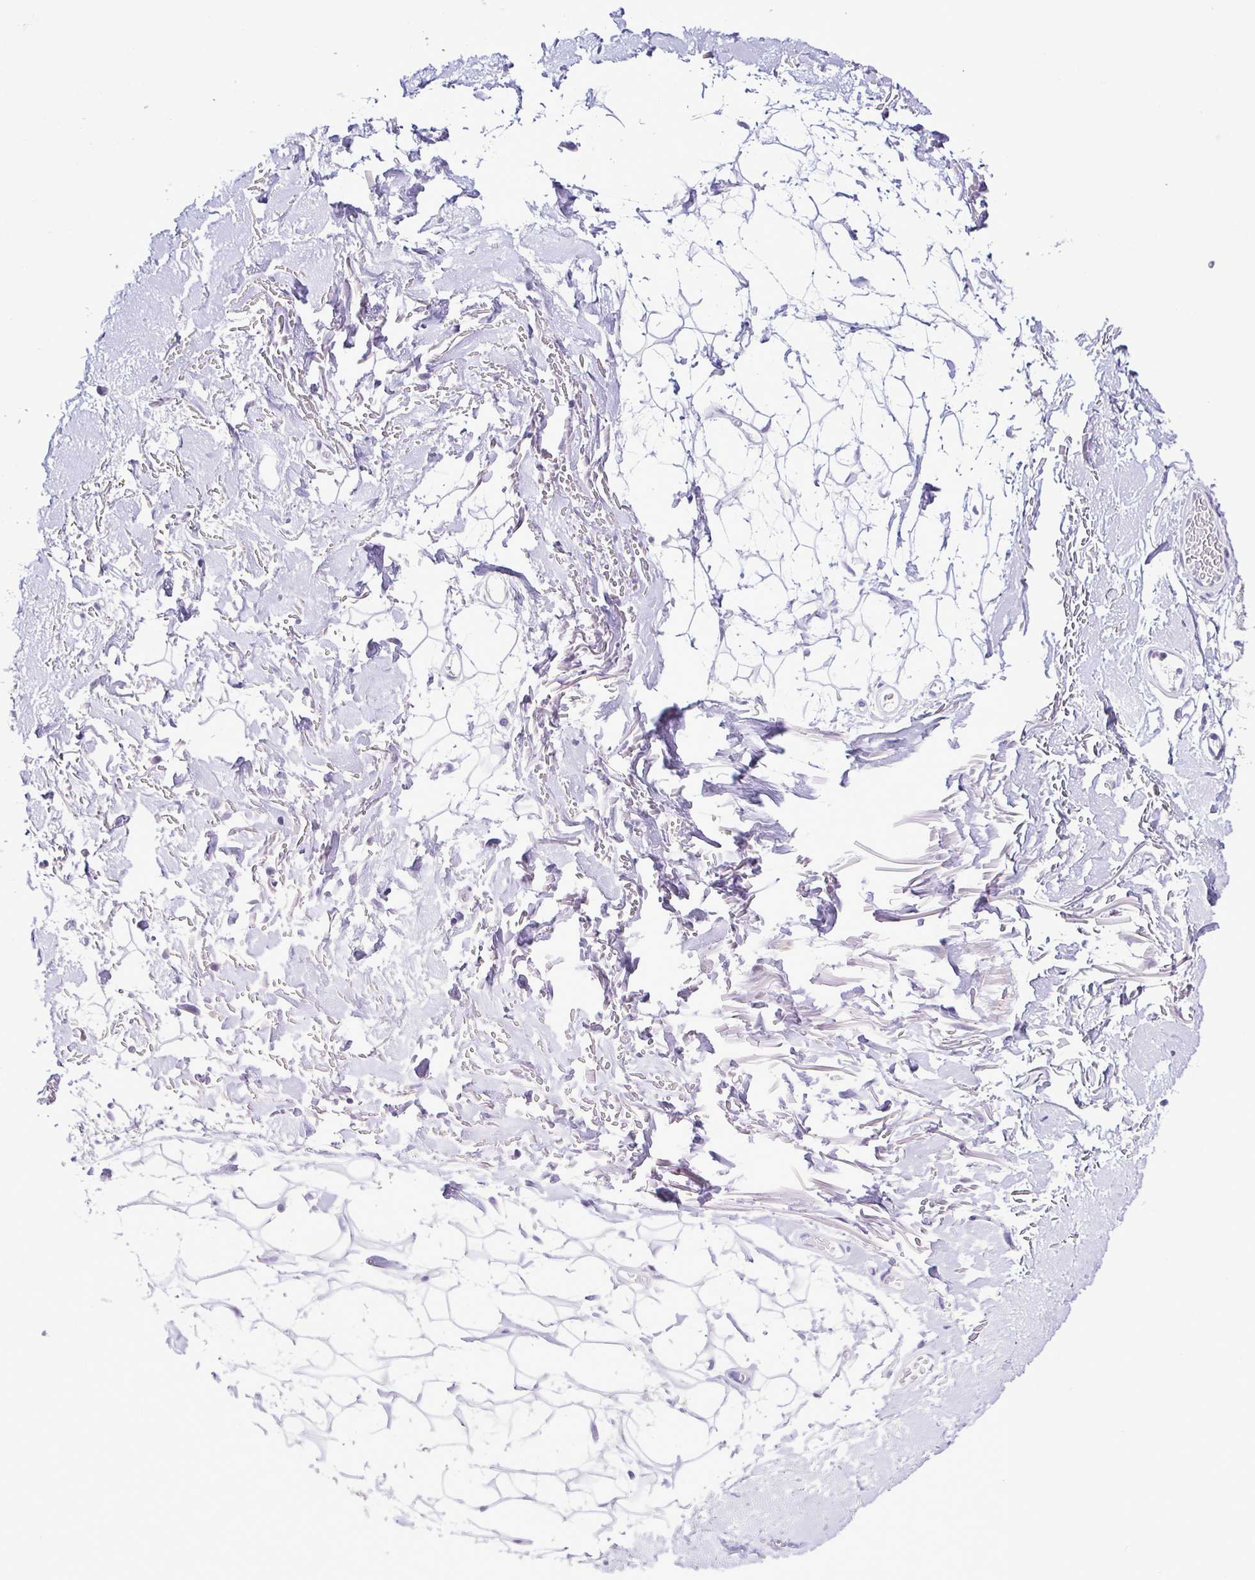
{"staining": {"intensity": "negative", "quantity": "none", "location": "none"}, "tissue": "adipose tissue", "cell_type": "Adipocytes", "image_type": "normal", "snomed": [{"axis": "morphology", "description": "Normal tissue, NOS"}, {"axis": "topography", "description": "Anal"}, {"axis": "topography", "description": "Peripheral nerve tissue"}], "caption": "Immunohistochemistry (IHC) histopathology image of normal adipose tissue: adipose tissue stained with DAB demonstrates no significant protein staining in adipocytes. (Immunohistochemistry (IHC), brightfield microscopy, high magnification).", "gene": "CBY2", "patient": {"sex": "male", "age": 78}}